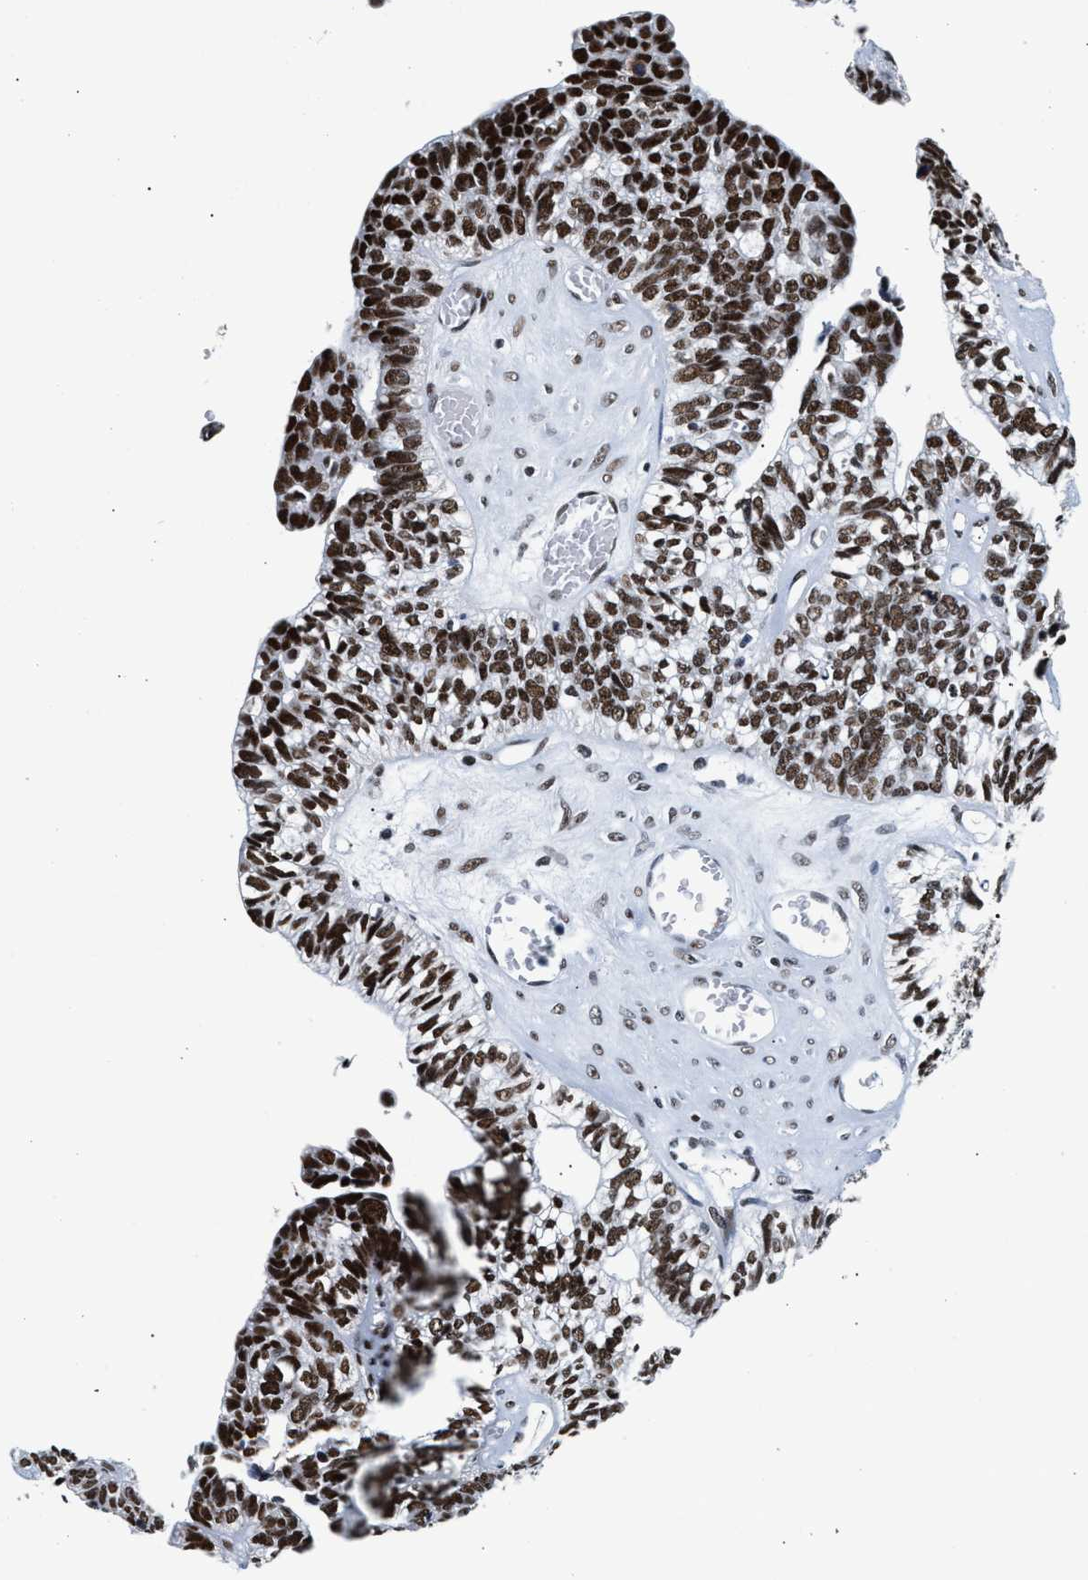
{"staining": {"intensity": "strong", "quantity": ">75%", "location": "nuclear"}, "tissue": "ovarian cancer", "cell_type": "Tumor cells", "image_type": "cancer", "snomed": [{"axis": "morphology", "description": "Cystadenocarcinoma, serous, NOS"}, {"axis": "topography", "description": "Ovary"}], "caption": "Strong nuclear staining for a protein is appreciated in about >75% of tumor cells of ovarian cancer (serous cystadenocarcinoma) using immunohistochemistry.", "gene": "RAD50", "patient": {"sex": "female", "age": 79}}